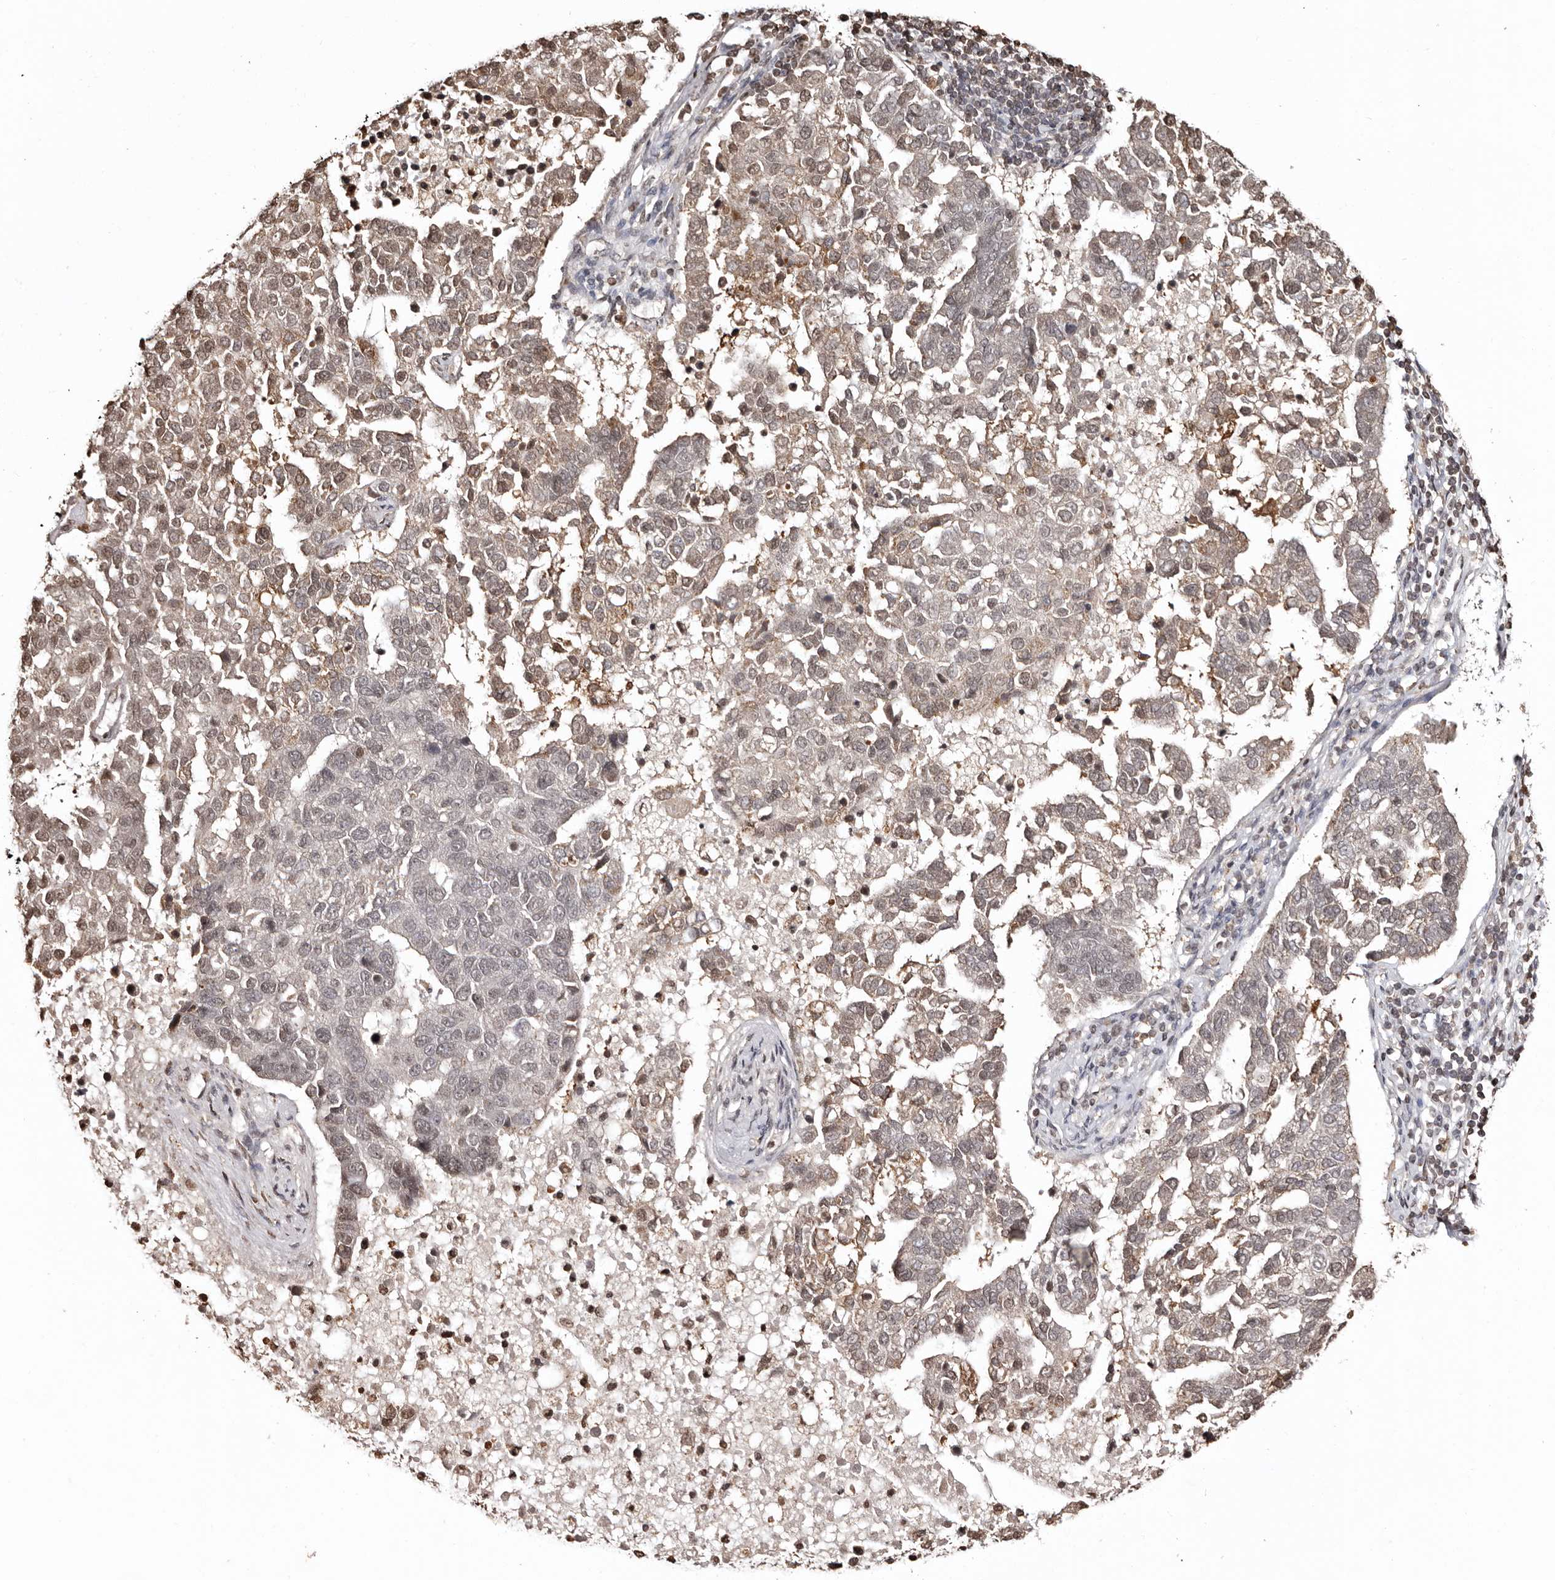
{"staining": {"intensity": "weak", "quantity": "25%-75%", "location": "cytoplasmic/membranous,nuclear"}, "tissue": "pancreatic cancer", "cell_type": "Tumor cells", "image_type": "cancer", "snomed": [{"axis": "morphology", "description": "Adenocarcinoma, NOS"}, {"axis": "topography", "description": "Pancreas"}], "caption": "Brown immunohistochemical staining in human pancreatic cancer displays weak cytoplasmic/membranous and nuclear staining in approximately 25%-75% of tumor cells.", "gene": "CCDC190", "patient": {"sex": "female", "age": 61}}